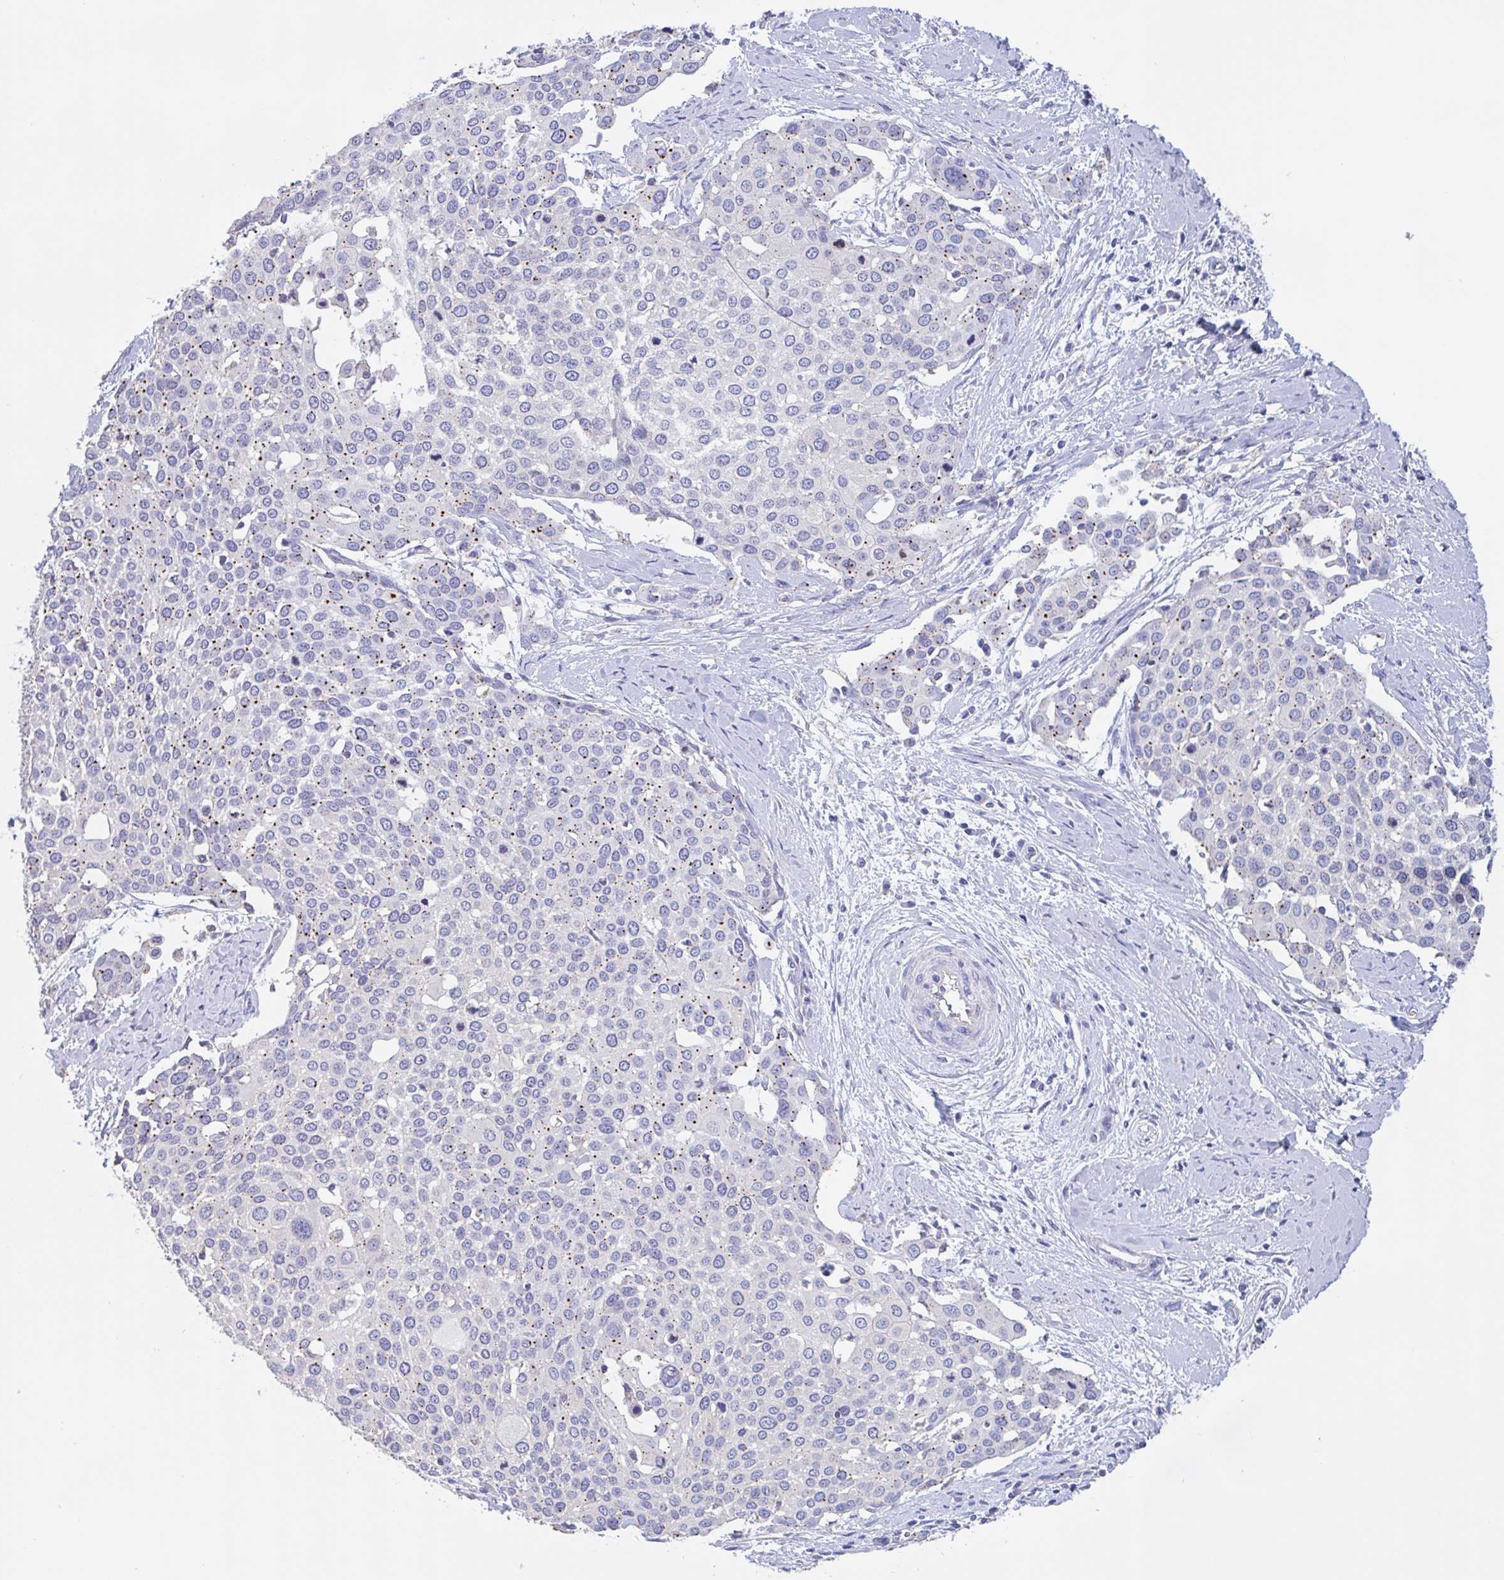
{"staining": {"intensity": "weak", "quantity": "<25%", "location": "cytoplasmic/membranous"}, "tissue": "cervical cancer", "cell_type": "Tumor cells", "image_type": "cancer", "snomed": [{"axis": "morphology", "description": "Squamous cell carcinoma, NOS"}, {"axis": "topography", "description": "Cervix"}], "caption": "A photomicrograph of cervical cancer (squamous cell carcinoma) stained for a protein exhibits no brown staining in tumor cells.", "gene": "CHMP5", "patient": {"sex": "female", "age": 44}}